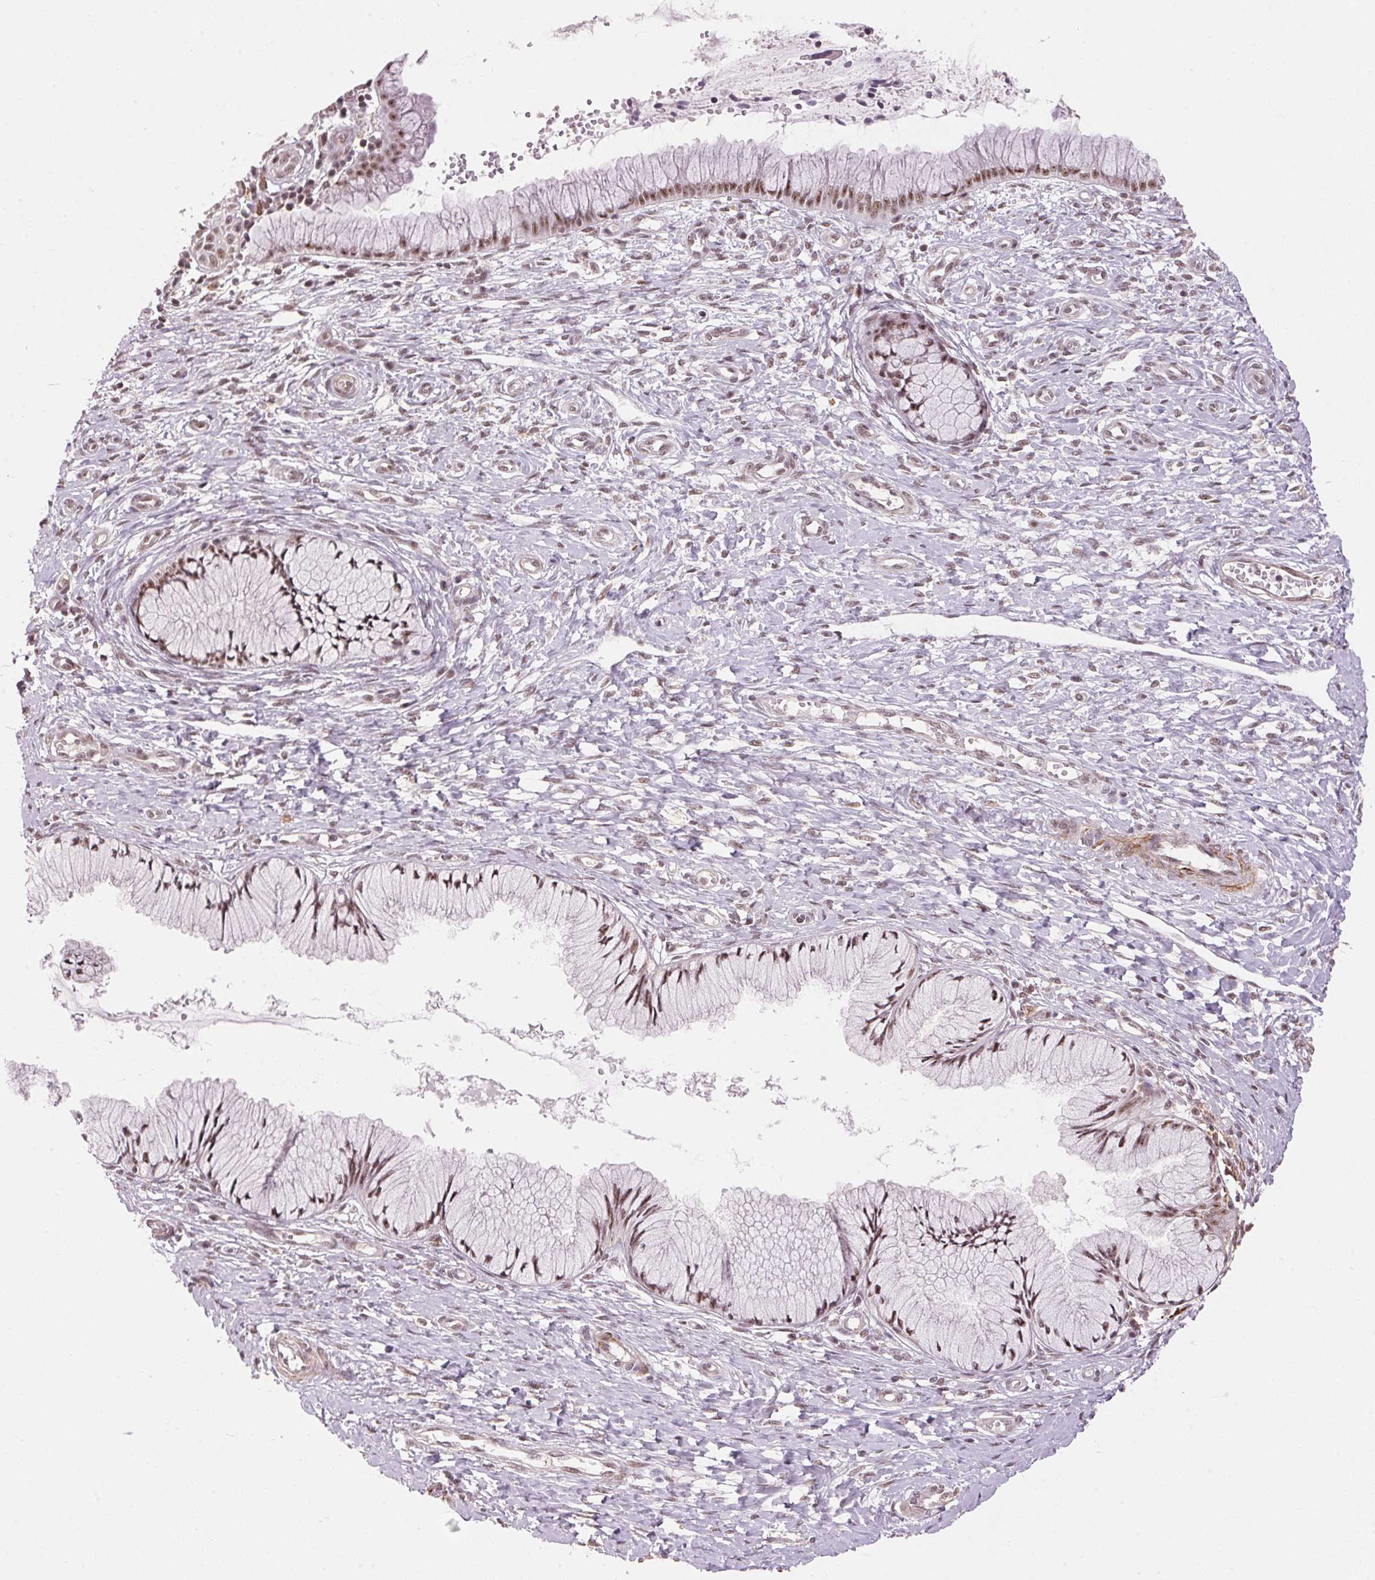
{"staining": {"intensity": "moderate", "quantity": ">75%", "location": "nuclear"}, "tissue": "cervix", "cell_type": "Glandular cells", "image_type": "normal", "snomed": [{"axis": "morphology", "description": "Normal tissue, NOS"}, {"axis": "topography", "description": "Cervix"}], "caption": "Moderate nuclear staining for a protein is identified in approximately >75% of glandular cells of normal cervix using IHC.", "gene": "HNRNPDL", "patient": {"sex": "female", "age": 37}}